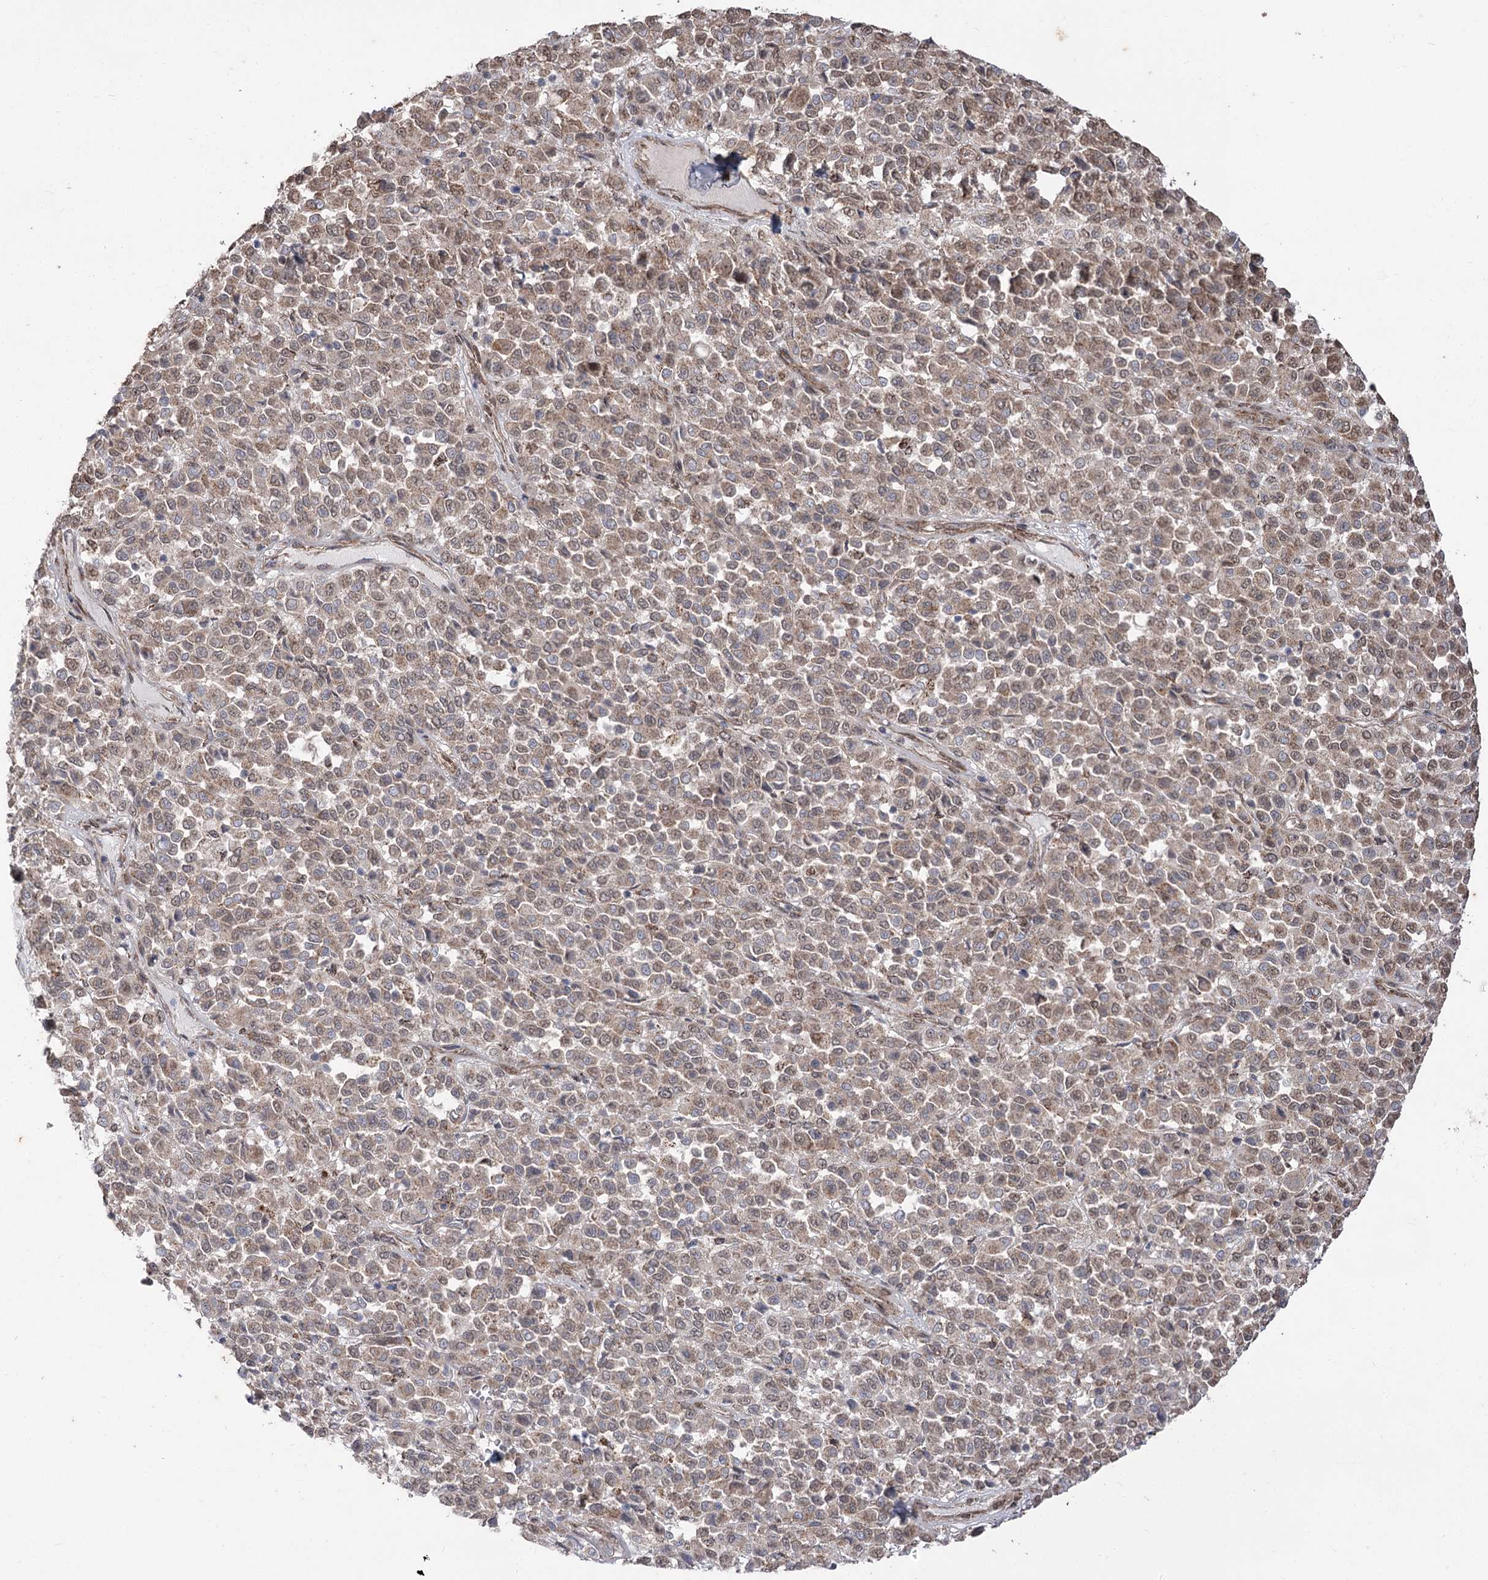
{"staining": {"intensity": "weak", "quantity": ">75%", "location": "cytoplasmic/membranous"}, "tissue": "melanoma", "cell_type": "Tumor cells", "image_type": "cancer", "snomed": [{"axis": "morphology", "description": "Malignant melanoma, Metastatic site"}, {"axis": "topography", "description": "Pancreas"}], "caption": "This histopathology image exhibits immunohistochemistry (IHC) staining of melanoma, with low weak cytoplasmic/membranous positivity in about >75% of tumor cells.", "gene": "ZSCAN23", "patient": {"sex": "female", "age": 30}}